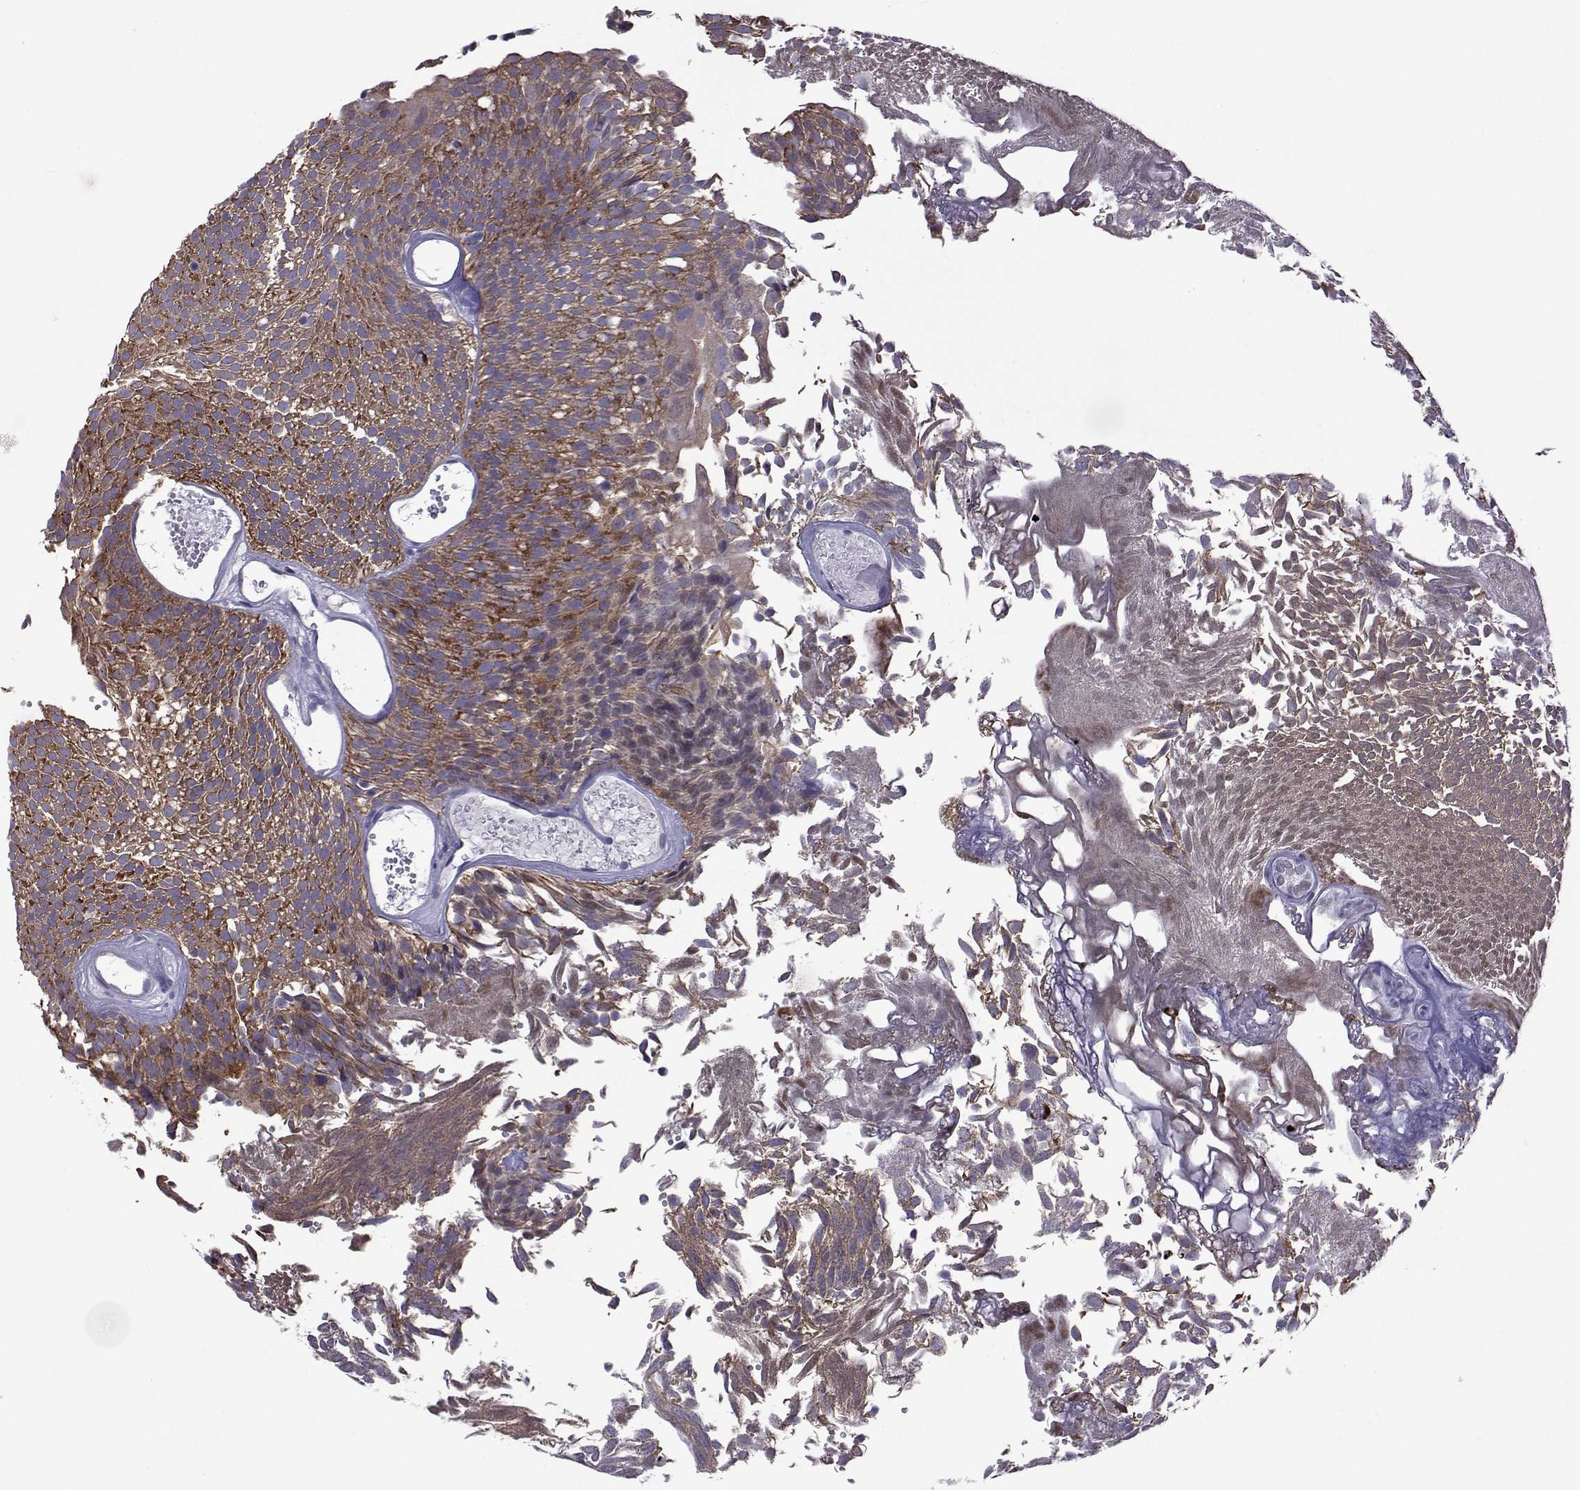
{"staining": {"intensity": "strong", "quantity": ">75%", "location": "cytoplasmic/membranous"}, "tissue": "urothelial cancer", "cell_type": "Tumor cells", "image_type": "cancer", "snomed": [{"axis": "morphology", "description": "Urothelial carcinoma, Low grade"}, {"axis": "topography", "description": "Urinary bladder"}], "caption": "Urothelial cancer stained with DAB IHC reveals high levels of strong cytoplasmic/membranous expression in approximately >75% of tumor cells.", "gene": "COL22A1", "patient": {"sex": "male", "age": 52}}